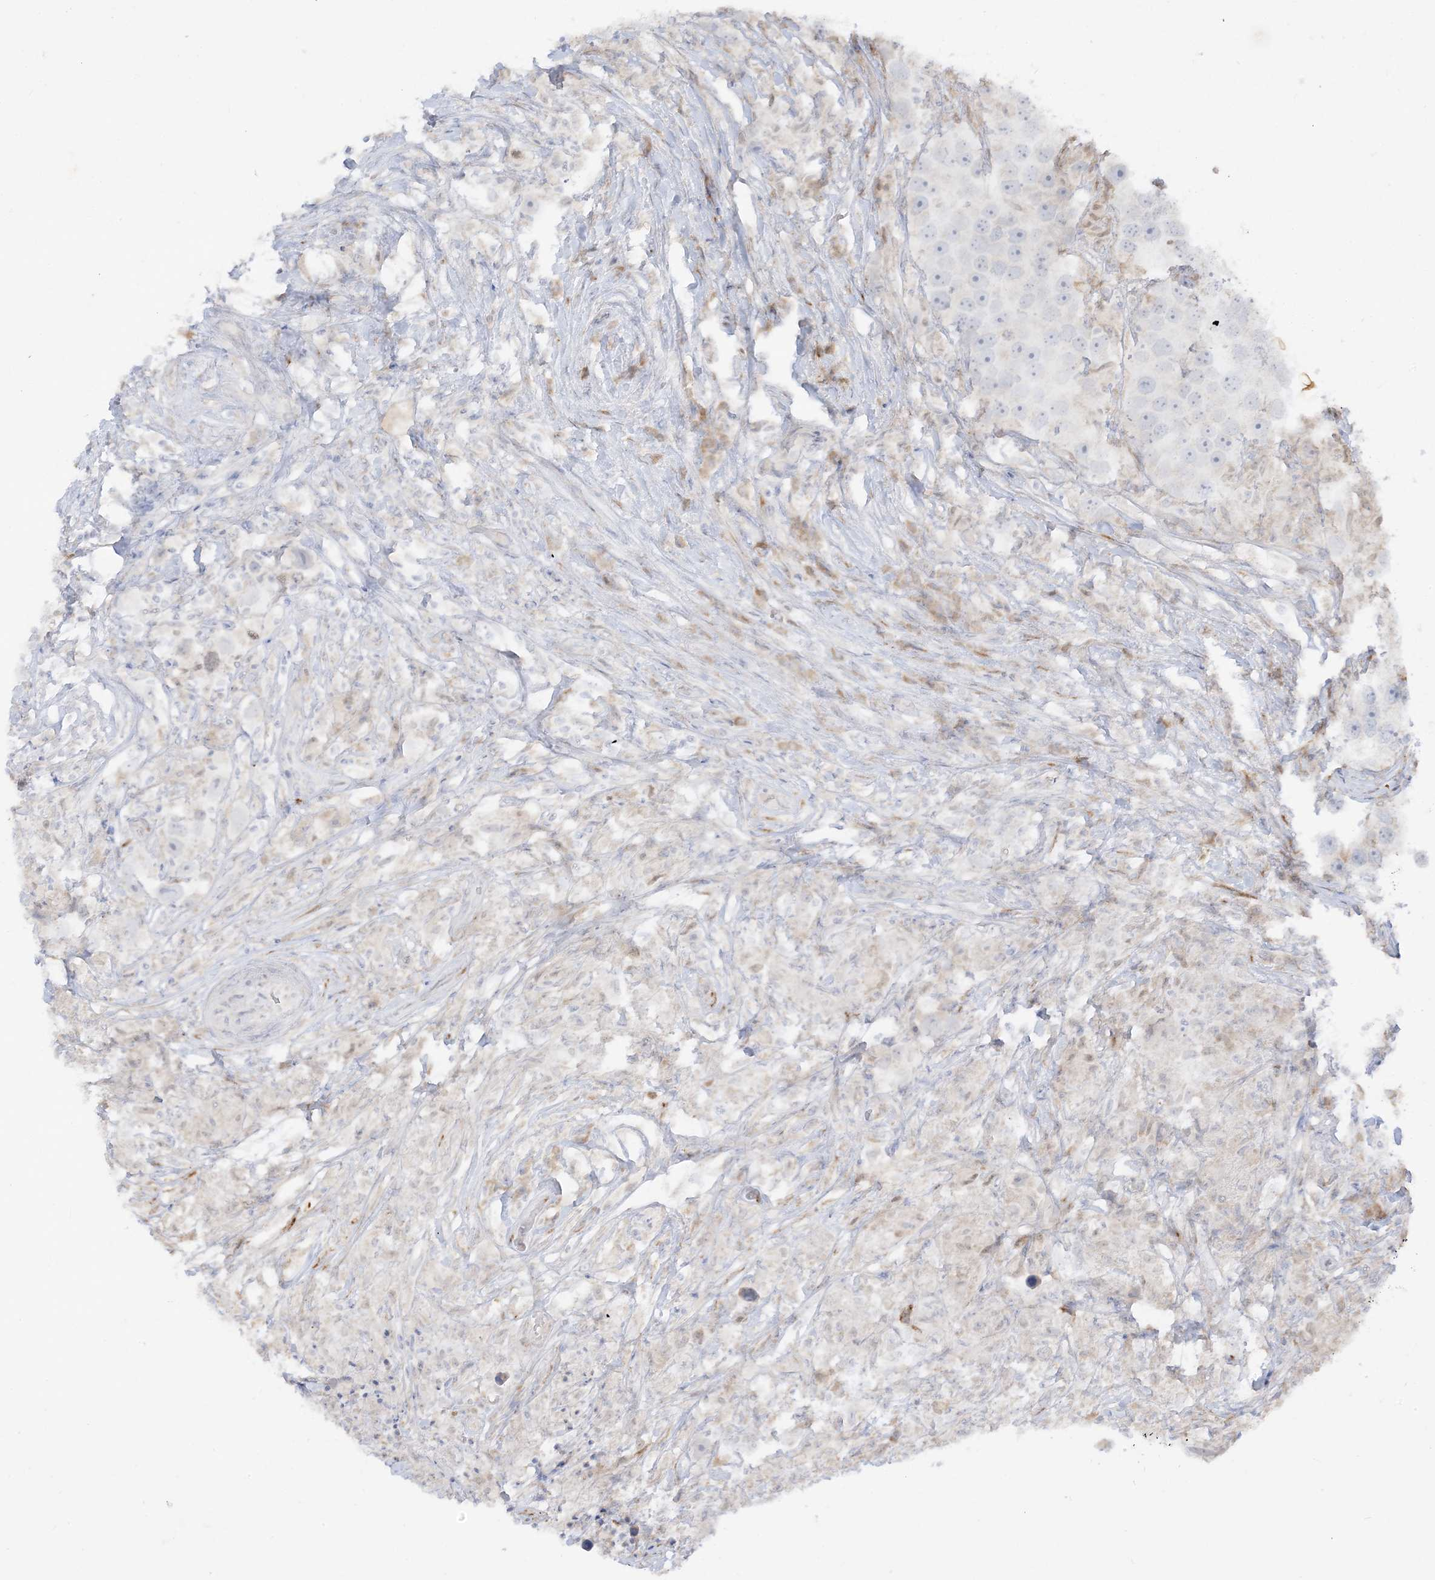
{"staining": {"intensity": "negative", "quantity": "none", "location": "none"}, "tissue": "testis cancer", "cell_type": "Tumor cells", "image_type": "cancer", "snomed": [{"axis": "morphology", "description": "Seminoma, NOS"}, {"axis": "topography", "description": "Testis"}], "caption": "An immunohistochemistry (IHC) micrograph of seminoma (testis) is shown. There is no staining in tumor cells of seminoma (testis). (Stains: DAB IHC with hematoxylin counter stain, Microscopy: brightfield microscopy at high magnification).", "gene": "LOXL3", "patient": {"sex": "male", "age": 49}}